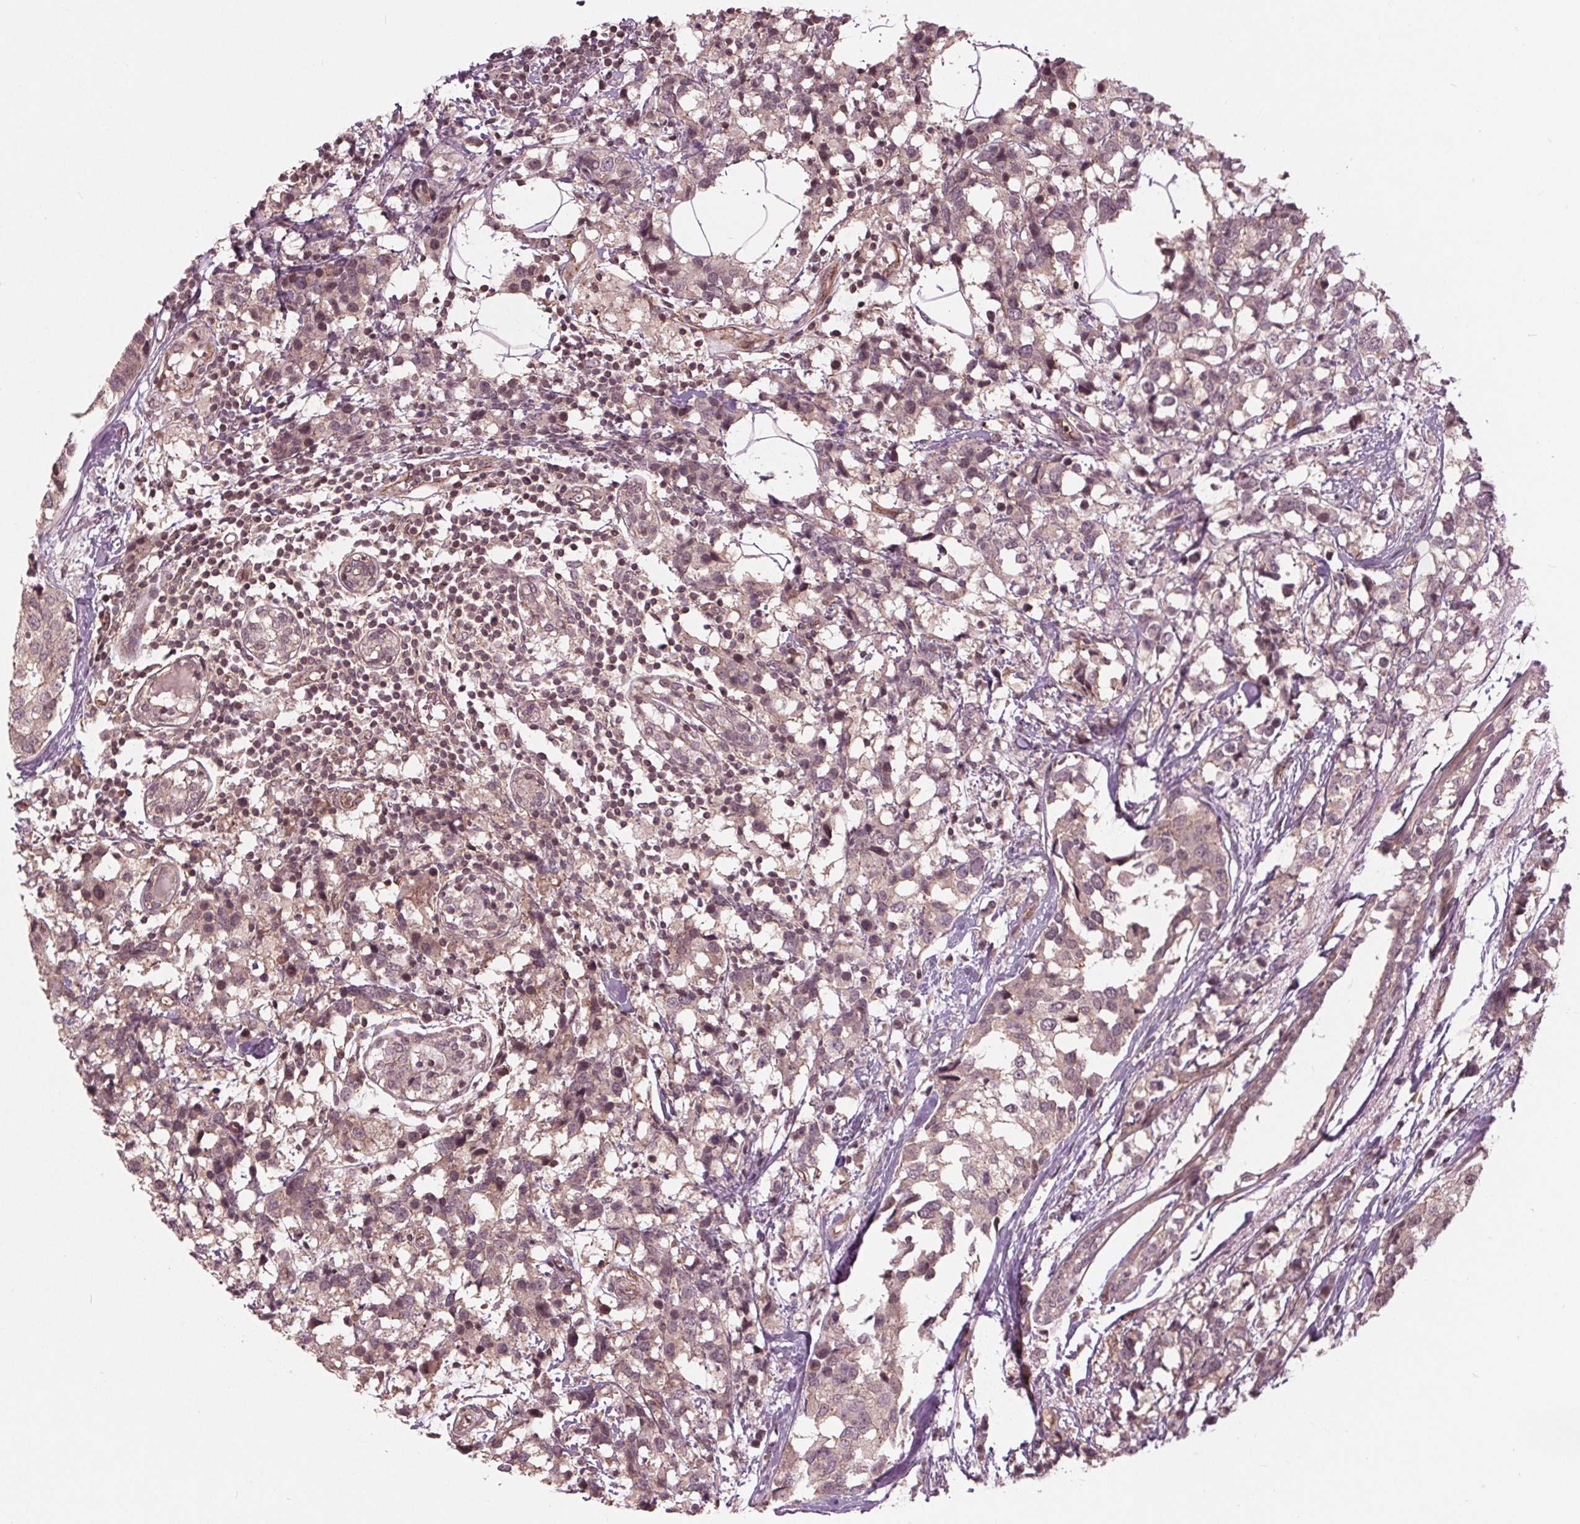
{"staining": {"intensity": "weak", "quantity": ">75%", "location": "cytoplasmic/membranous"}, "tissue": "breast cancer", "cell_type": "Tumor cells", "image_type": "cancer", "snomed": [{"axis": "morphology", "description": "Lobular carcinoma"}, {"axis": "topography", "description": "Breast"}], "caption": "Tumor cells exhibit low levels of weak cytoplasmic/membranous expression in about >75% of cells in lobular carcinoma (breast). (brown staining indicates protein expression, while blue staining denotes nuclei).", "gene": "BTBD1", "patient": {"sex": "female", "age": 59}}